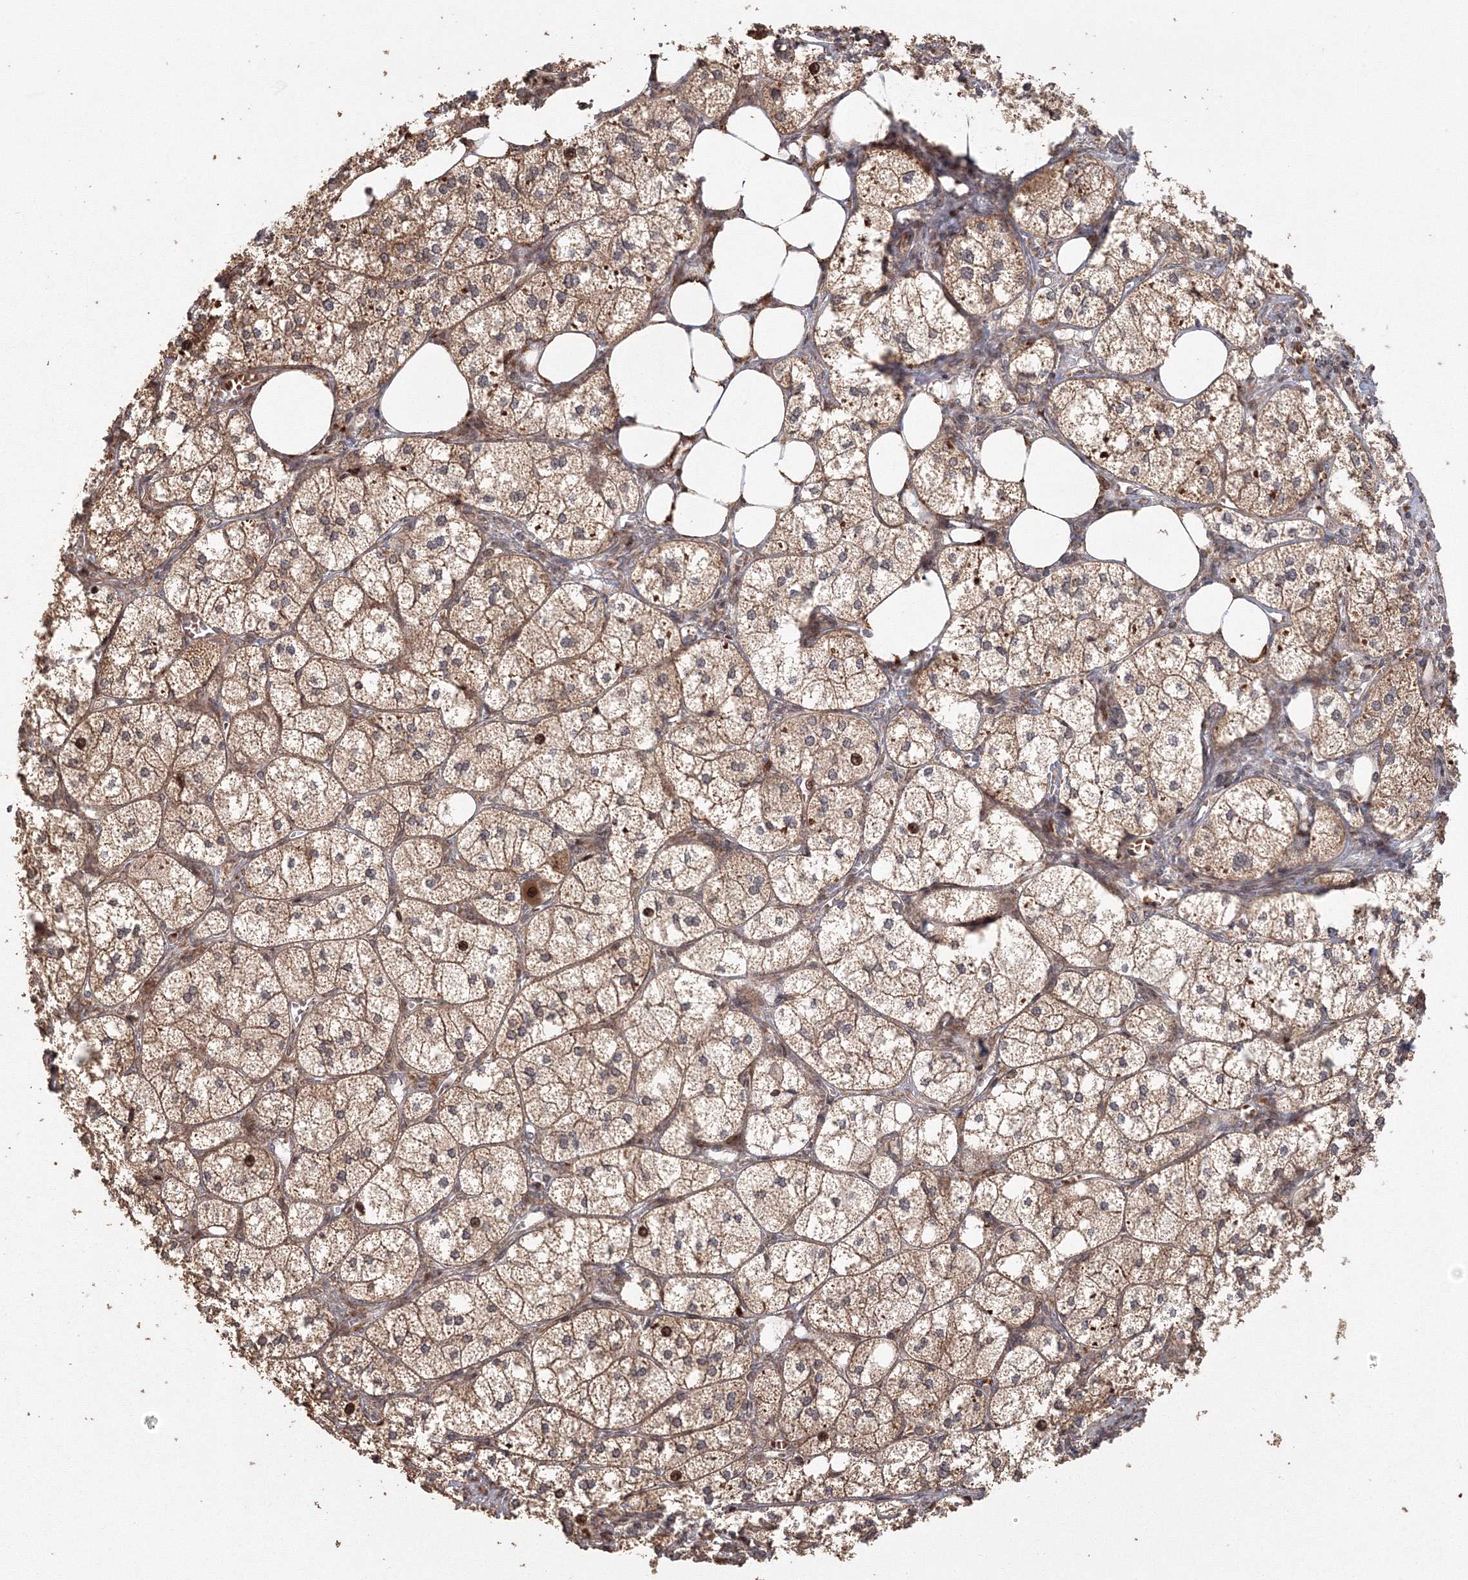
{"staining": {"intensity": "moderate", "quantity": ">75%", "location": "cytoplasmic/membranous"}, "tissue": "adrenal gland", "cell_type": "Glandular cells", "image_type": "normal", "snomed": [{"axis": "morphology", "description": "Normal tissue, NOS"}, {"axis": "topography", "description": "Adrenal gland"}], "caption": "Adrenal gland was stained to show a protein in brown. There is medium levels of moderate cytoplasmic/membranous staining in approximately >75% of glandular cells.", "gene": "TACC2", "patient": {"sex": "female", "age": 61}}